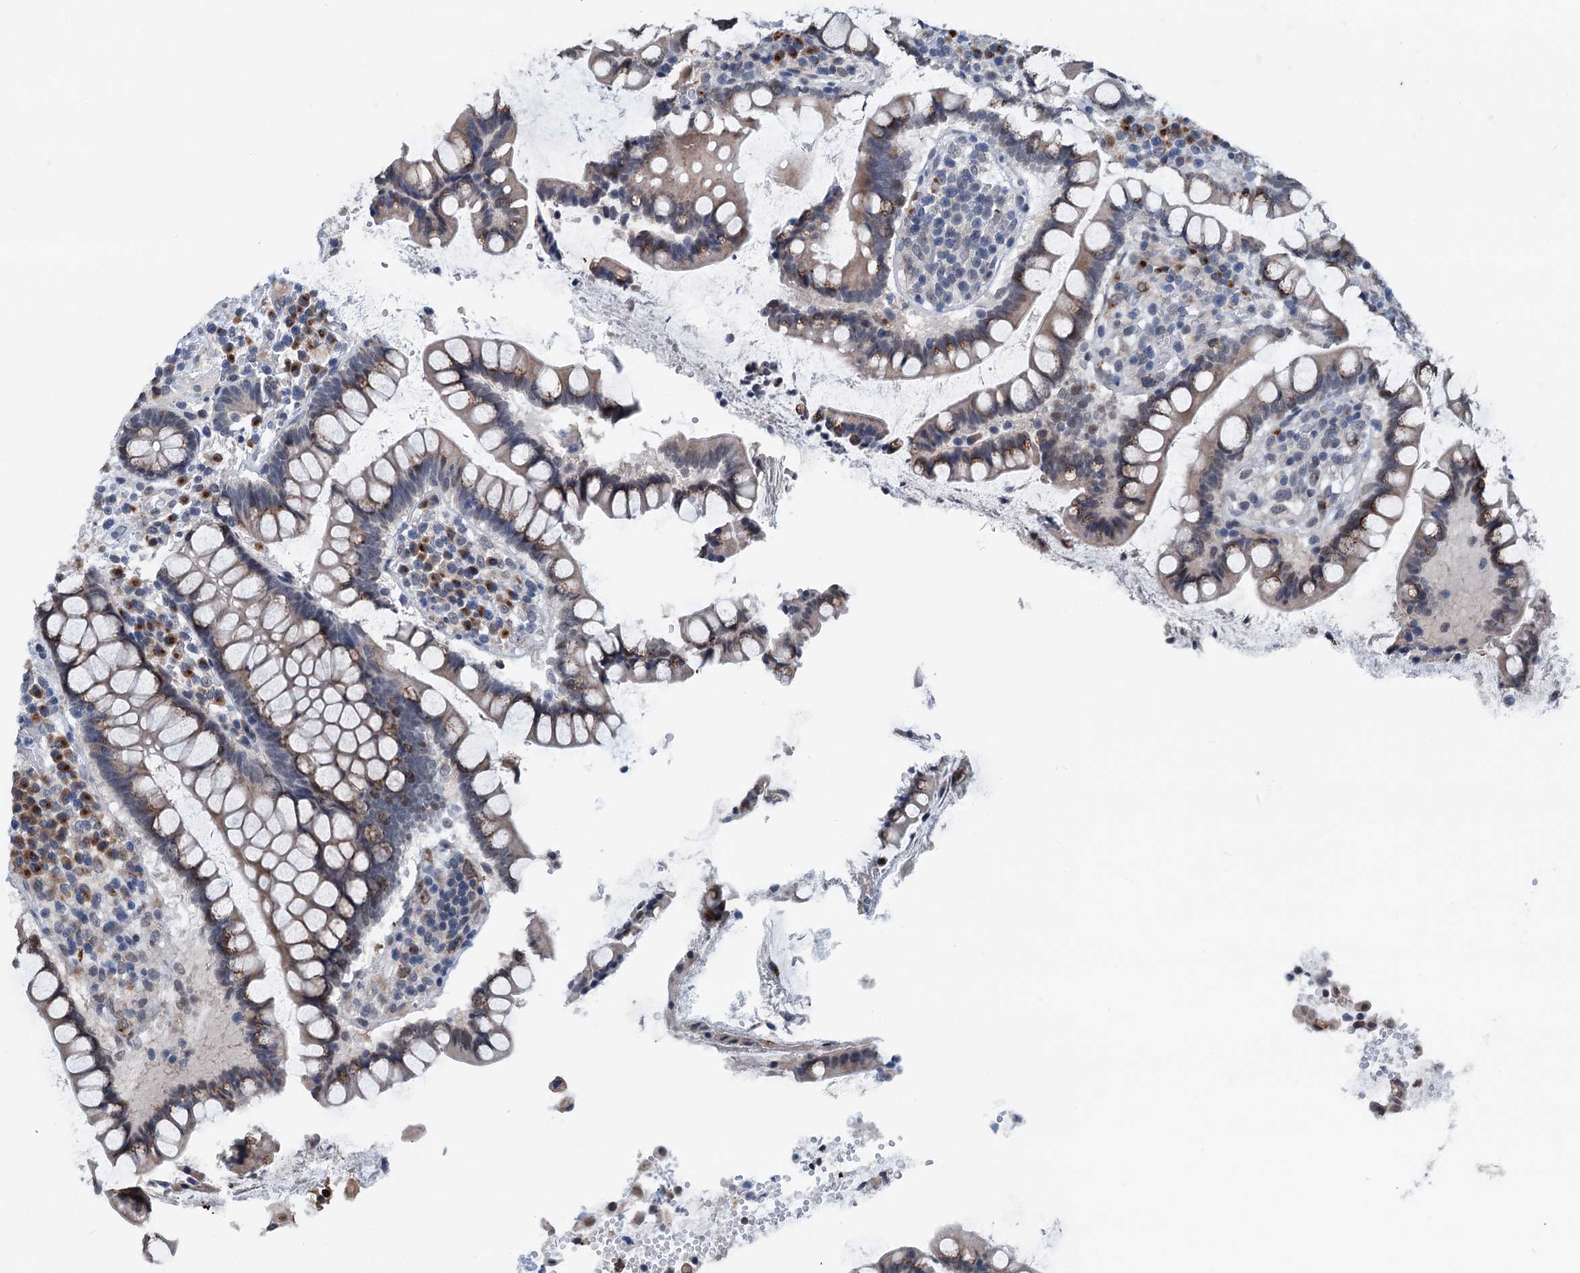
{"staining": {"intensity": "negative", "quantity": "none", "location": "none"}, "tissue": "colon", "cell_type": "Endothelial cells", "image_type": "normal", "snomed": [{"axis": "morphology", "description": "Normal tissue, NOS"}, {"axis": "topography", "description": "Colon"}], "caption": "An image of colon stained for a protein displays no brown staining in endothelial cells.", "gene": "SHLD1", "patient": {"sex": "female", "age": 79}}